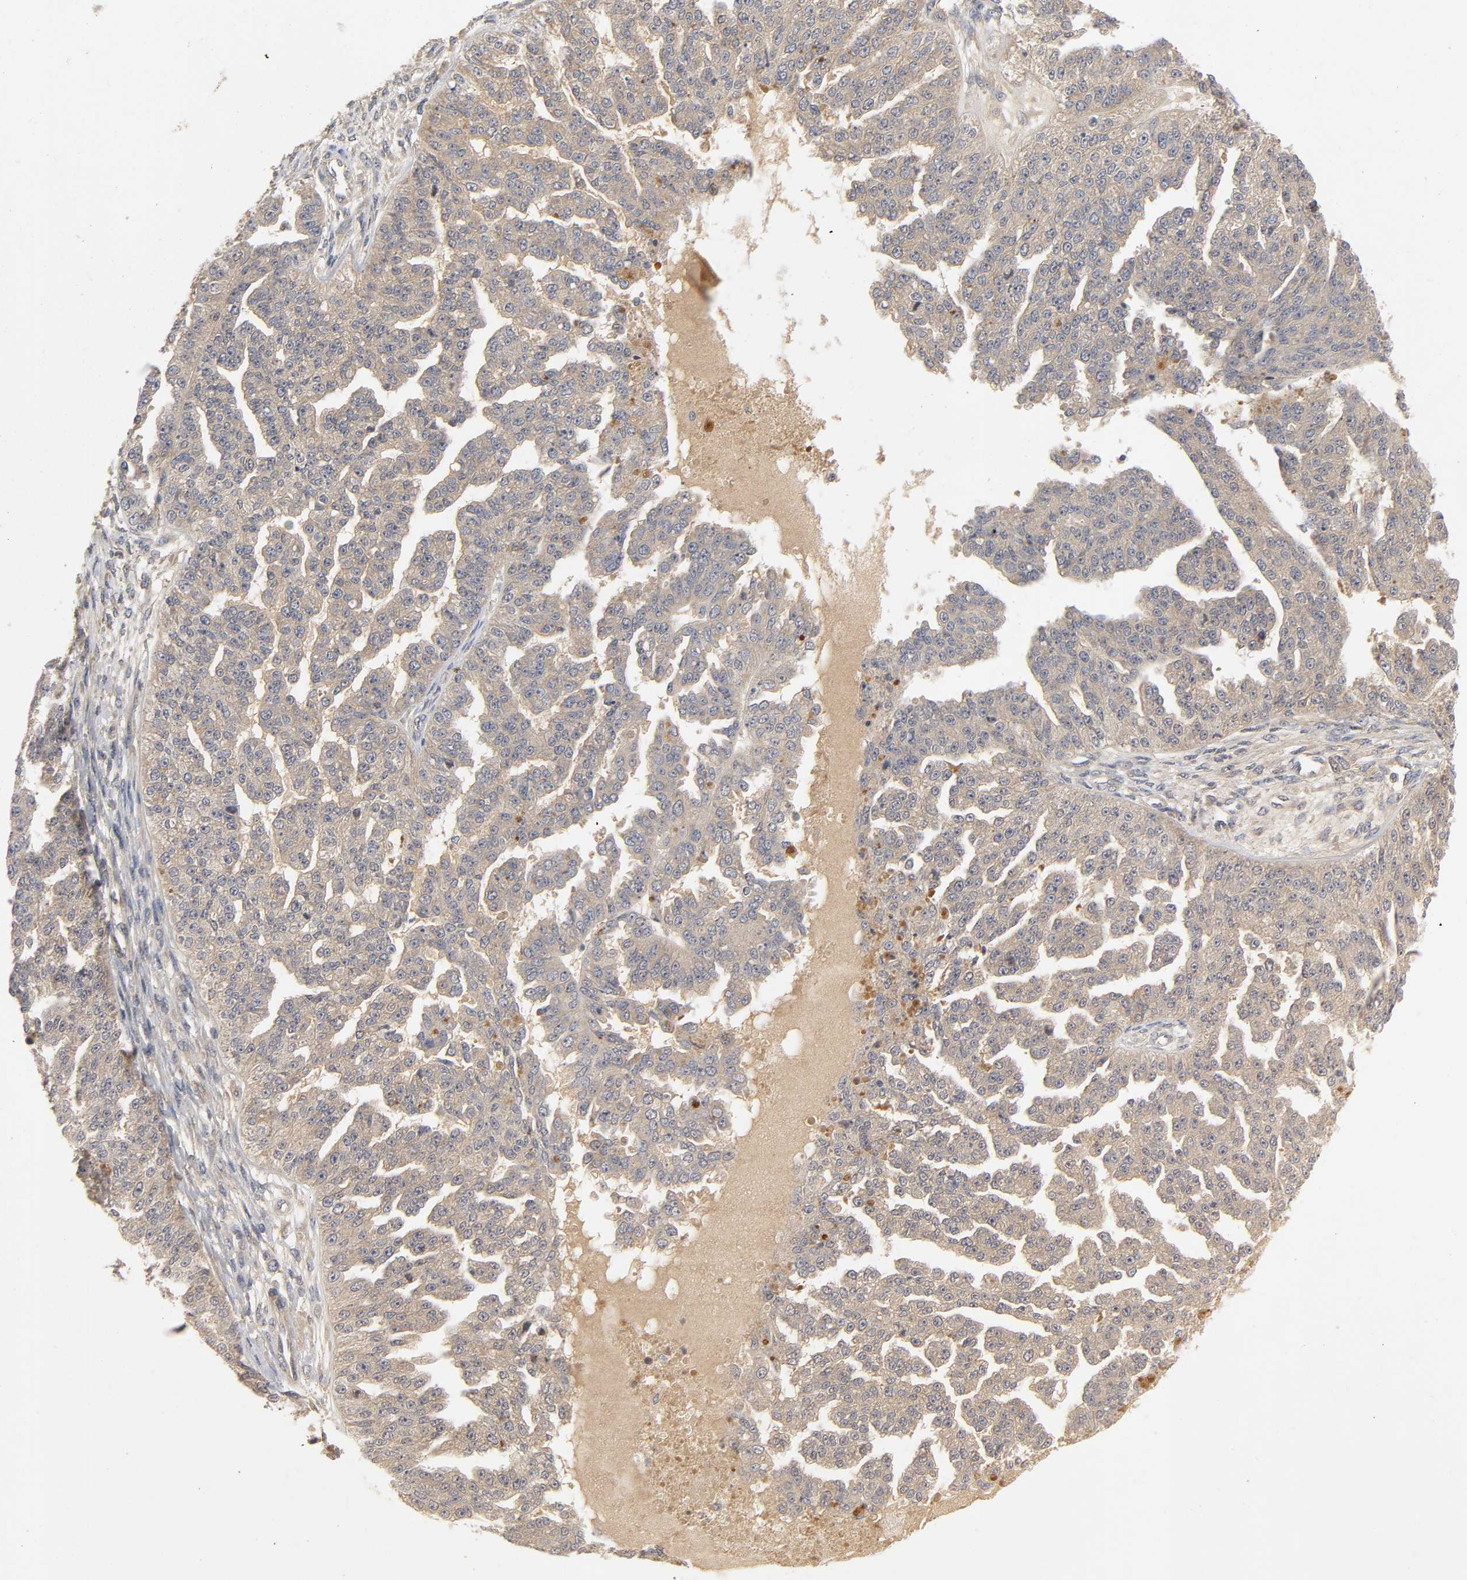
{"staining": {"intensity": "moderate", "quantity": ">75%", "location": "cytoplasmic/membranous"}, "tissue": "ovarian cancer", "cell_type": "Tumor cells", "image_type": "cancer", "snomed": [{"axis": "morphology", "description": "Cystadenocarcinoma, serous, NOS"}, {"axis": "topography", "description": "Ovary"}], "caption": "About >75% of tumor cells in ovarian cancer (serous cystadenocarcinoma) reveal moderate cytoplasmic/membranous protein staining as visualized by brown immunohistochemical staining.", "gene": "CPB2", "patient": {"sex": "female", "age": 58}}